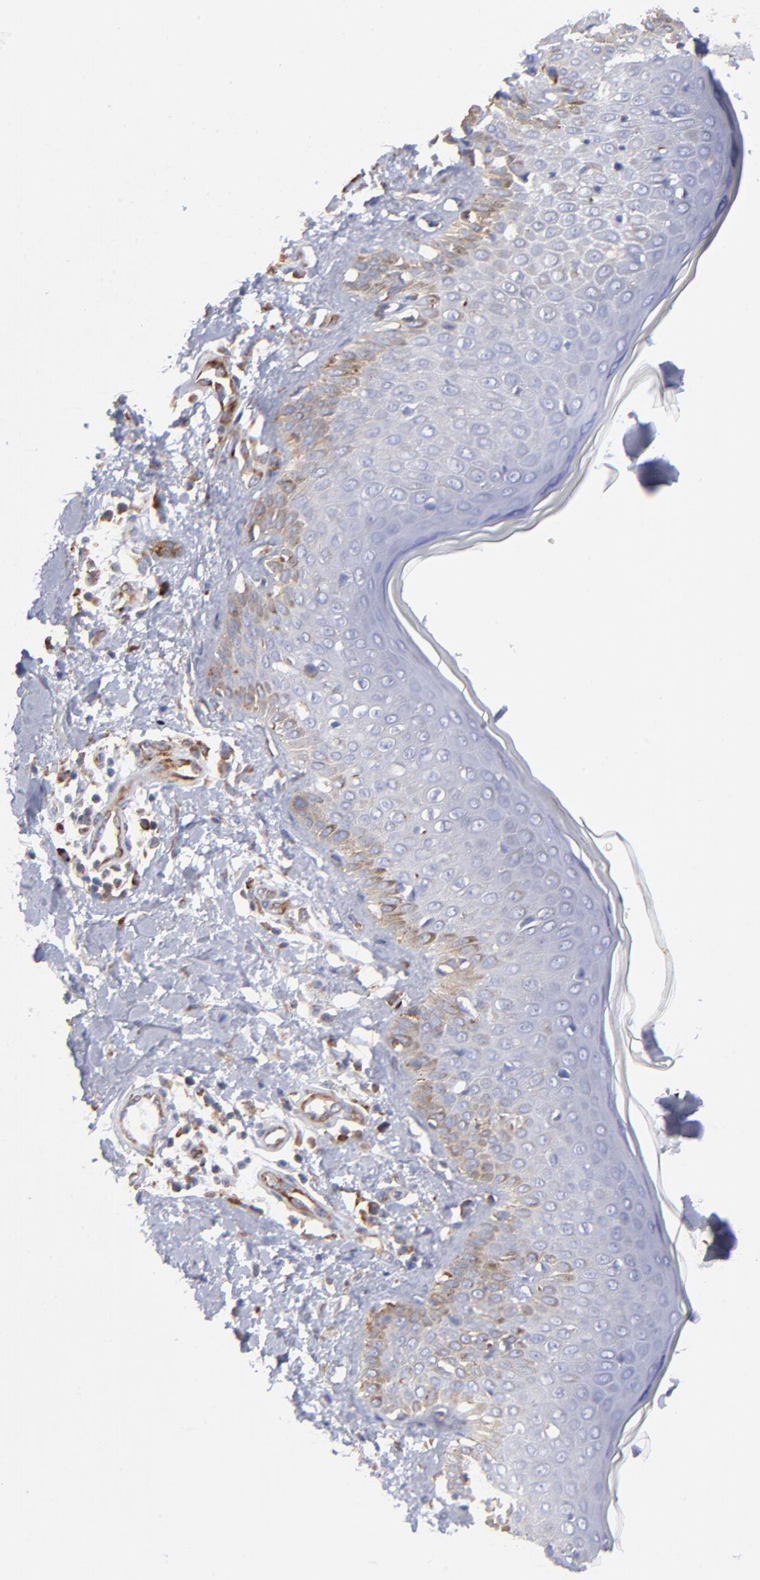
{"staining": {"intensity": "strong", "quantity": "25%-75%", "location": "cytoplasmic/membranous"}, "tissue": "skin cancer", "cell_type": "Tumor cells", "image_type": "cancer", "snomed": [{"axis": "morphology", "description": "Squamous cell carcinoma, NOS"}, {"axis": "topography", "description": "Skin"}], "caption": "Skin squamous cell carcinoma was stained to show a protein in brown. There is high levels of strong cytoplasmic/membranous expression in about 25%-75% of tumor cells. The staining was performed using DAB (3,3'-diaminobenzidine), with brown indicating positive protein expression. Nuclei are stained blue with hematoxylin.", "gene": "EIF2AK2", "patient": {"sex": "female", "age": 59}}